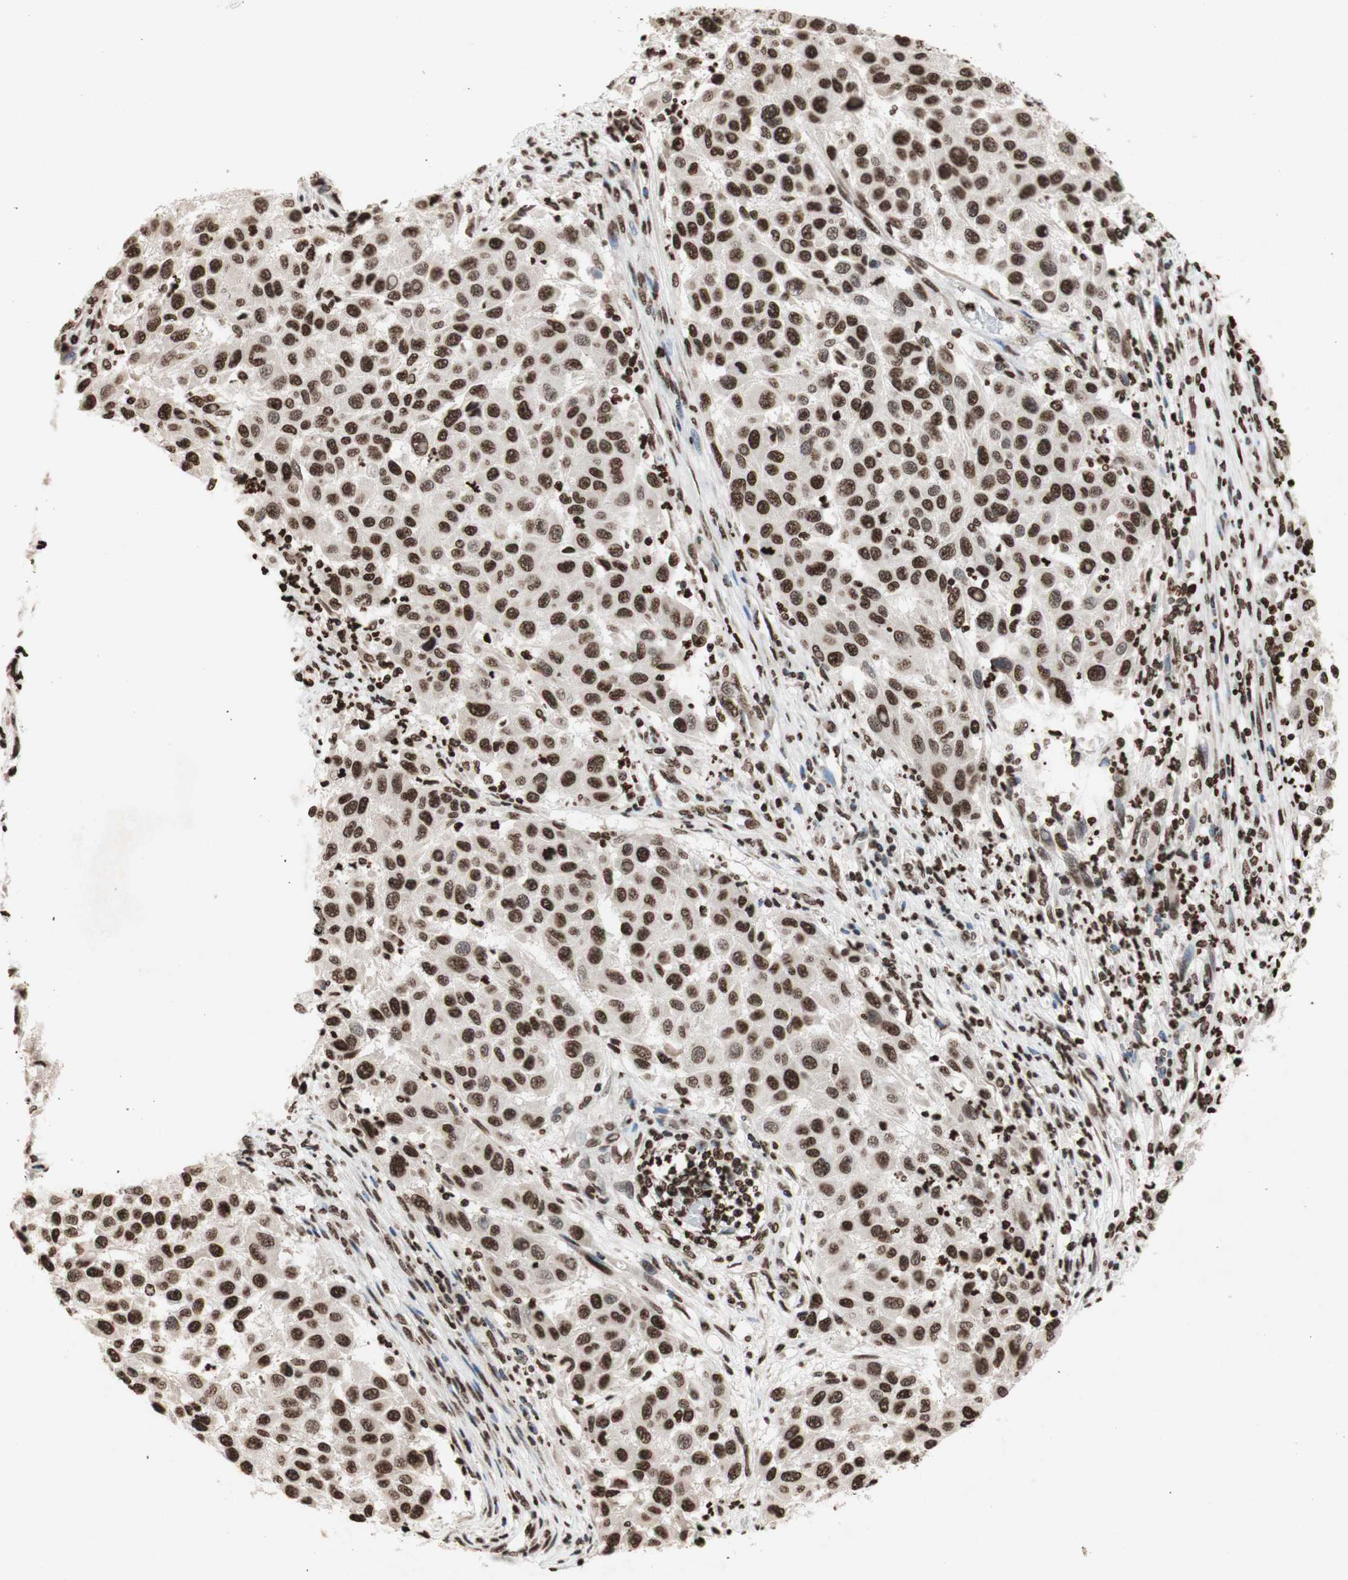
{"staining": {"intensity": "strong", "quantity": ">75%", "location": "nuclear"}, "tissue": "melanoma", "cell_type": "Tumor cells", "image_type": "cancer", "snomed": [{"axis": "morphology", "description": "Malignant melanoma, Metastatic site"}, {"axis": "topography", "description": "Lymph node"}], "caption": "Malignant melanoma (metastatic site) stained with a brown dye demonstrates strong nuclear positive positivity in approximately >75% of tumor cells.", "gene": "NCOA3", "patient": {"sex": "male", "age": 61}}